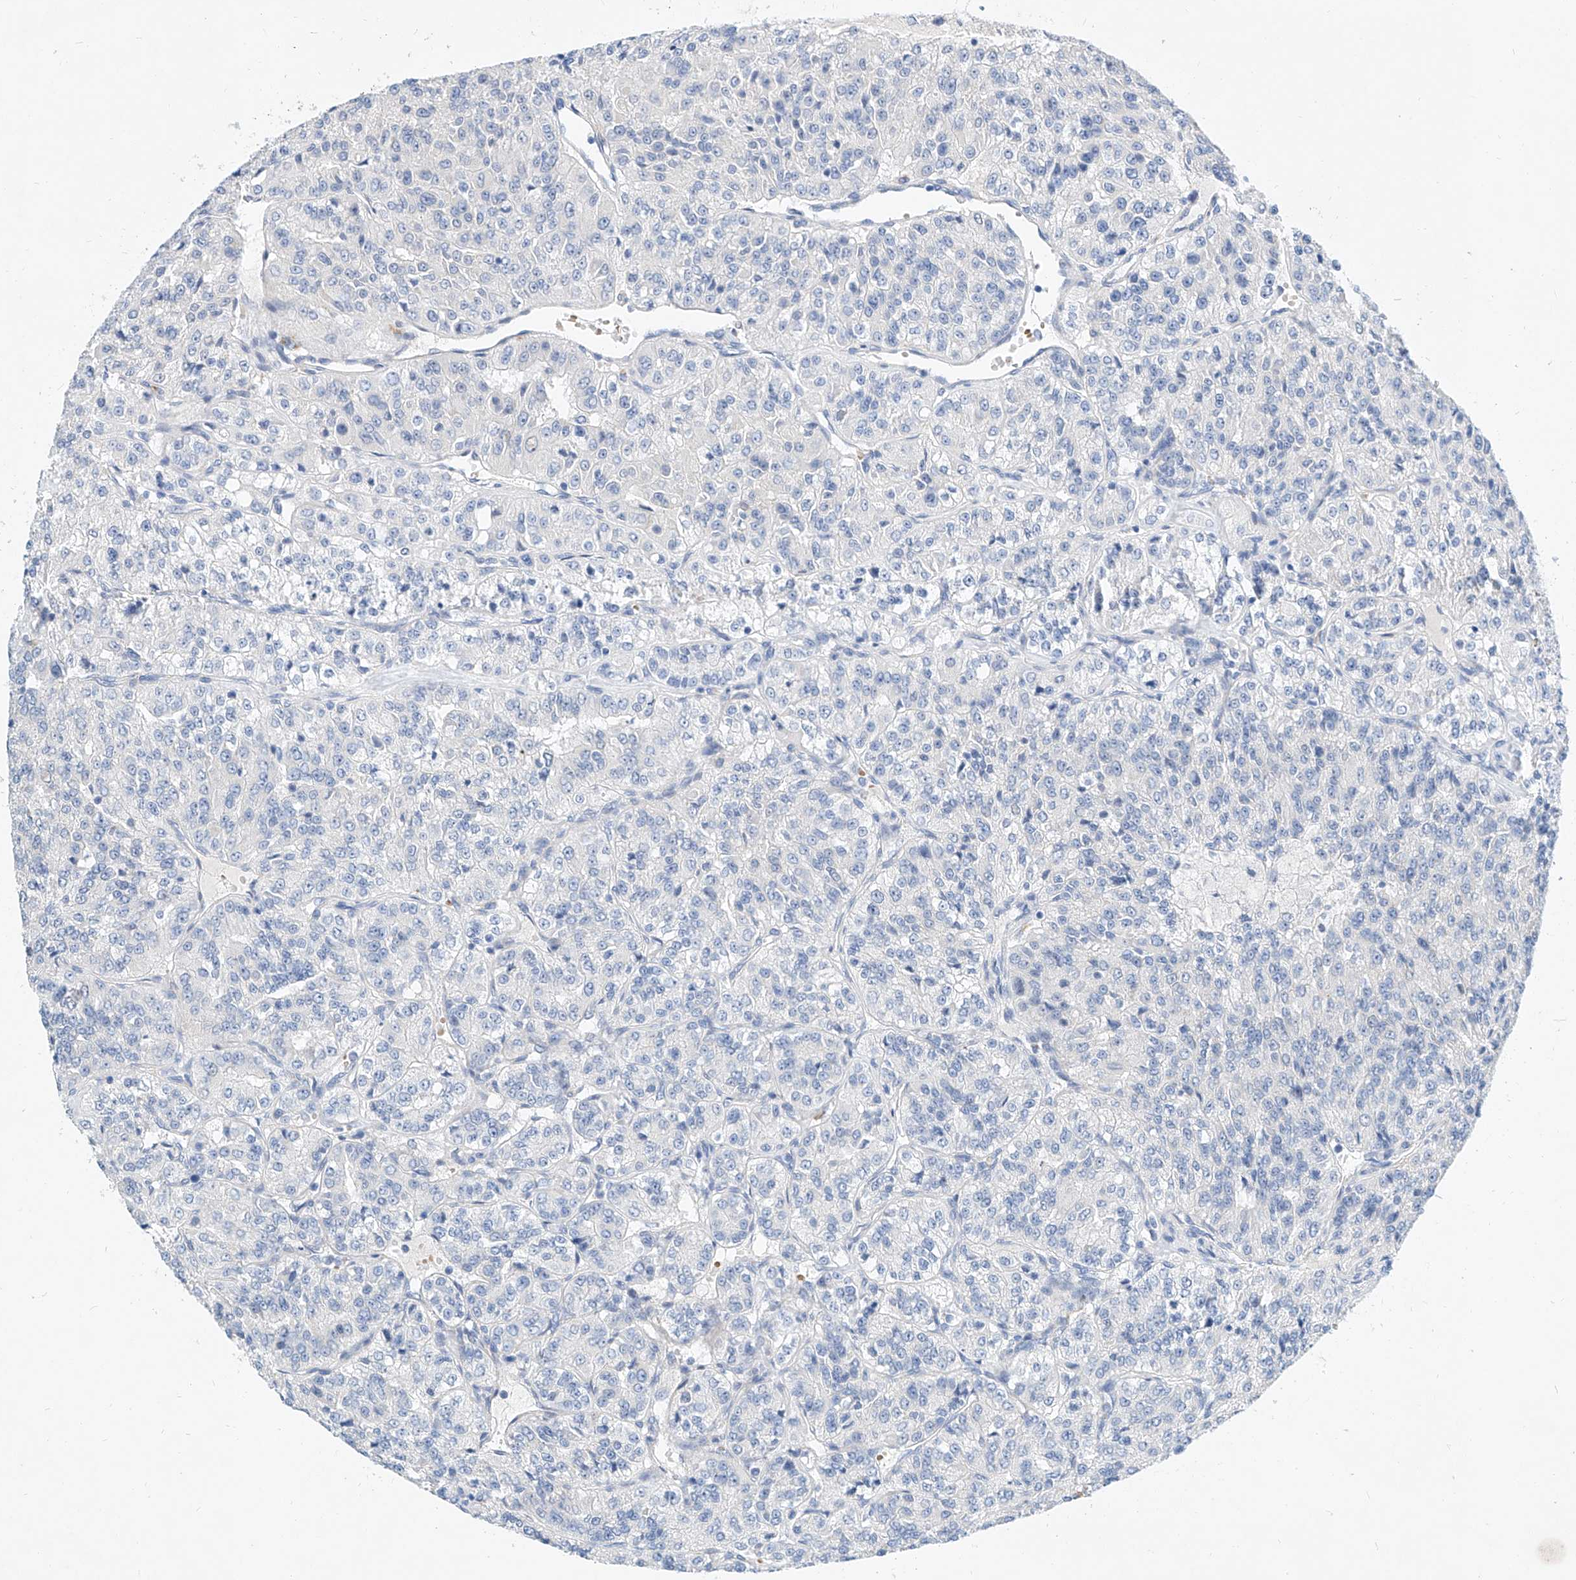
{"staining": {"intensity": "negative", "quantity": "none", "location": "none"}, "tissue": "renal cancer", "cell_type": "Tumor cells", "image_type": "cancer", "snomed": [{"axis": "morphology", "description": "Adenocarcinoma, NOS"}, {"axis": "topography", "description": "Kidney"}], "caption": "IHC histopathology image of renal cancer (adenocarcinoma) stained for a protein (brown), which shows no staining in tumor cells.", "gene": "BPTF", "patient": {"sex": "female", "age": 63}}